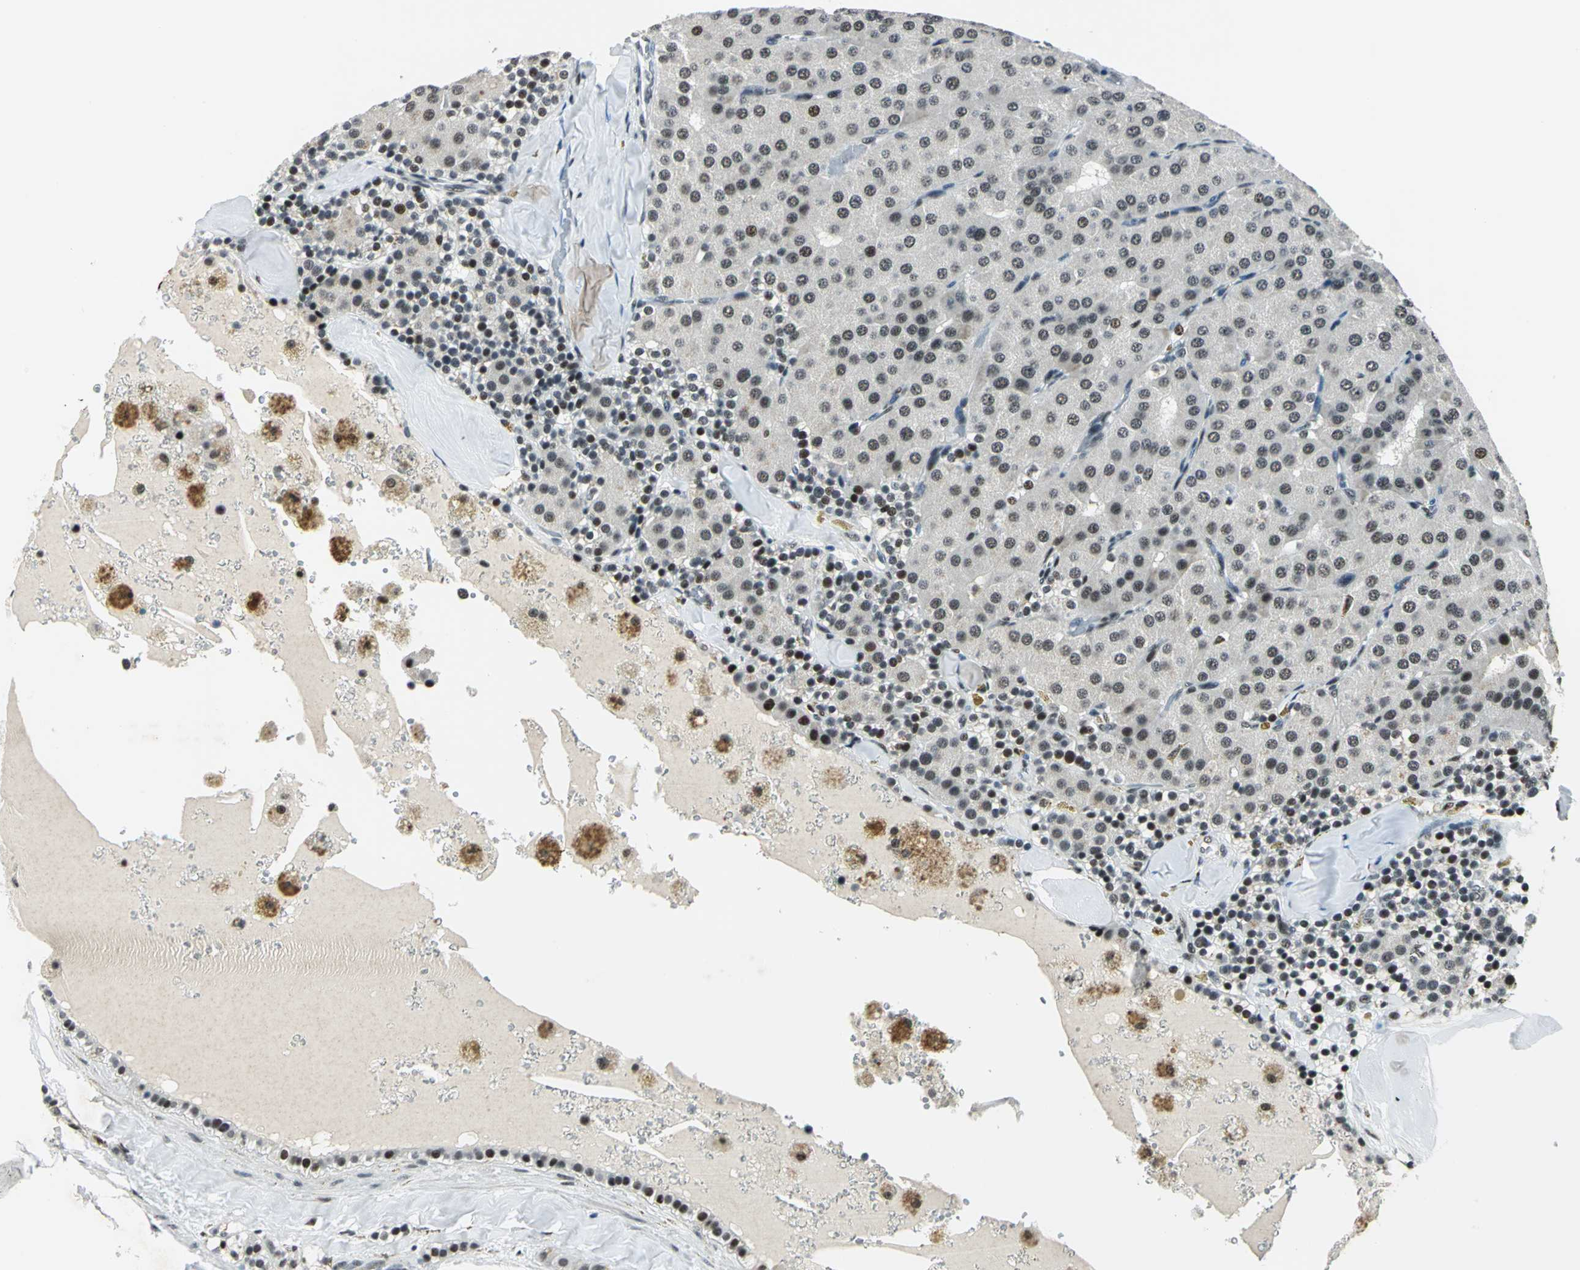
{"staining": {"intensity": "moderate", "quantity": ">75%", "location": "nuclear"}, "tissue": "parathyroid gland", "cell_type": "Glandular cells", "image_type": "normal", "snomed": [{"axis": "morphology", "description": "Normal tissue, NOS"}, {"axis": "morphology", "description": "Adenoma, NOS"}, {"axis": "topography", "description": "Parathyroid gland"}], "caption": "Glandular cells demonstrate medium levels of moderate nuclear expression in about >75% of cells in unremarkable parathyroid gland. The staining was performed using DAB, with brown indicating positive protein expression. Nuclei are stained blue with hematoxylin.", "gene": "KAT6B", "patient": {"sex": "female", "age": 86}}